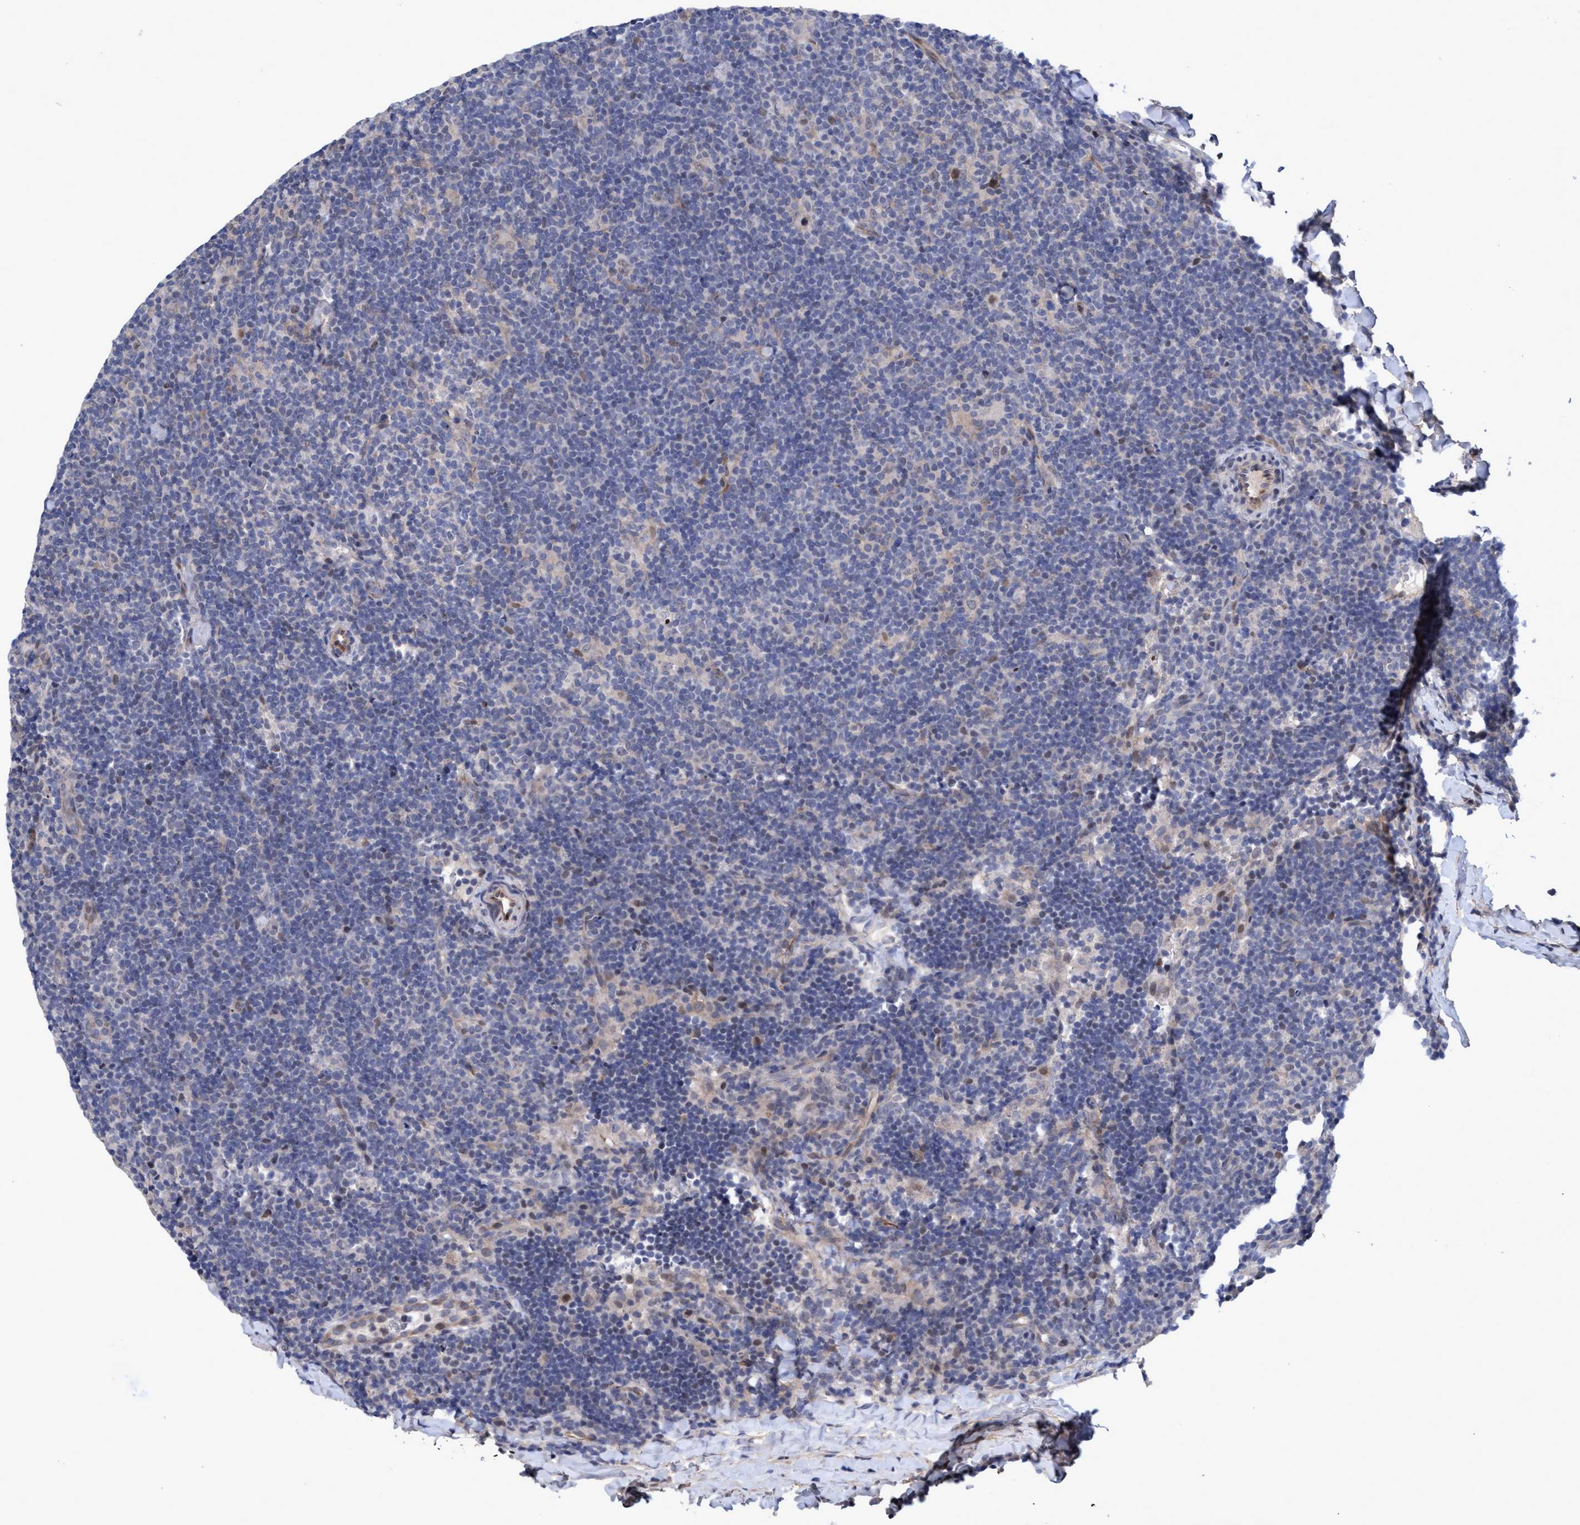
{"staining": {"intensity": "weak", "quantity": "25%-75%", "location": "cytoplasmic/membranous"}, "tissue": "lymphoma", "cell_type": "Tumor cells", "image_type": "cancer", "snomed": [{"axis": "morphology", "description": "Hodgkin's disease, NOS"}, {"axis": "topography", "description": "Lymph node"}], "caption": "Immunohistochemistry of lymphoma reveals low levels of weak cytoplasmic/membranous positivity in about 25%-75% of tumor cells.", "gene": "ZNF750", "patient": {"sex": "female", "age": 57}}